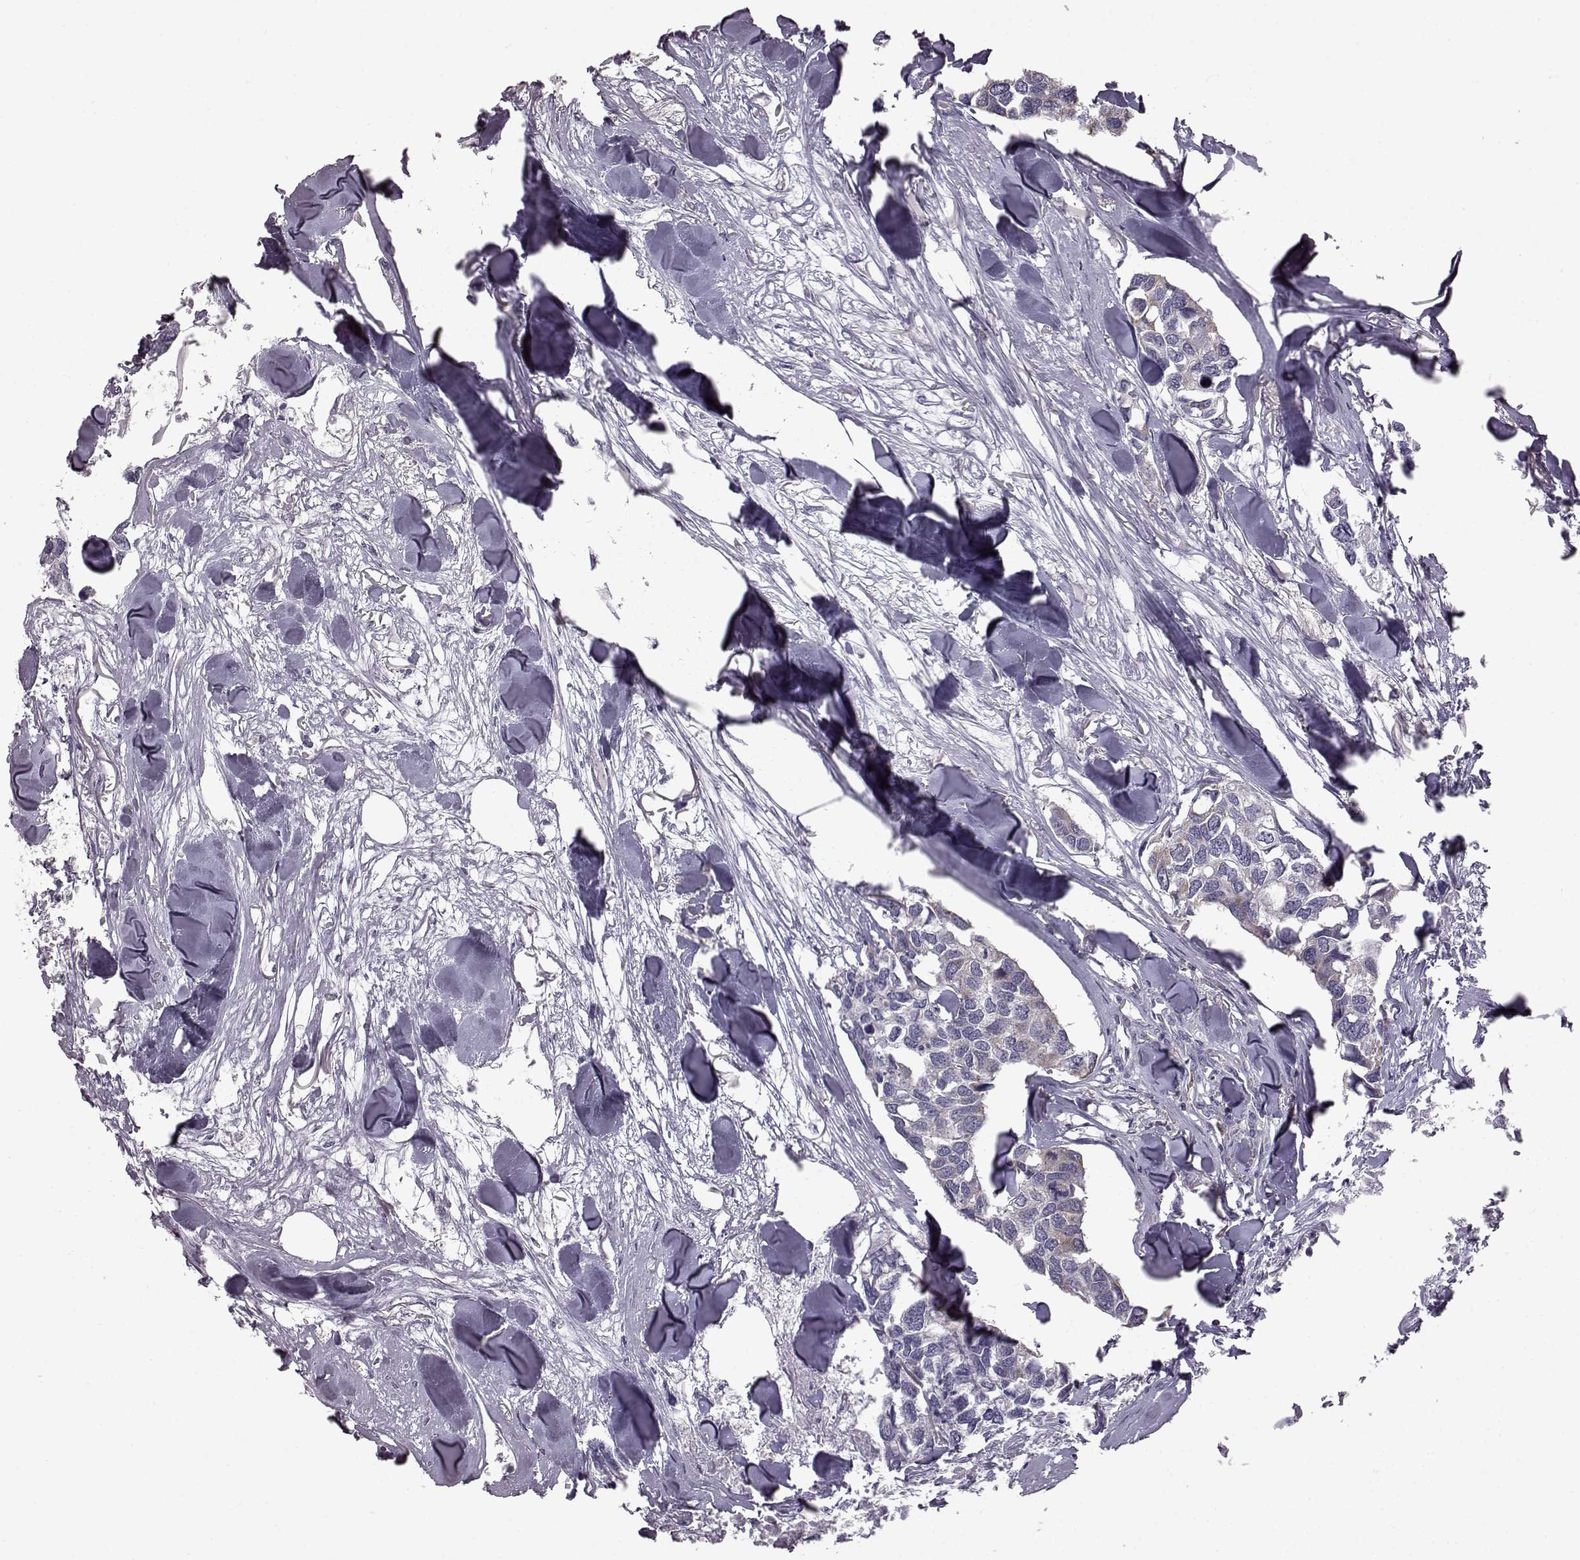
{"staining": {"intensity": "weak", "quantity": "<25%", "location": "cytoplasmic/membranous"}, "tissue": "breast cancer", "cell_type": "Tumor cells", "image_type": "cancer", "snomed": [{"axis": "morphology", "description": "Duct carcinoma"}, {"axis": "topography", "description": "Breast"}], "caption": "IHC histopathology image of breast cancer stained for a protein (brown), which displays no expression in tumor cells.", "gene": "DOK2", "patient": {"sex": "female", "age": 83}}